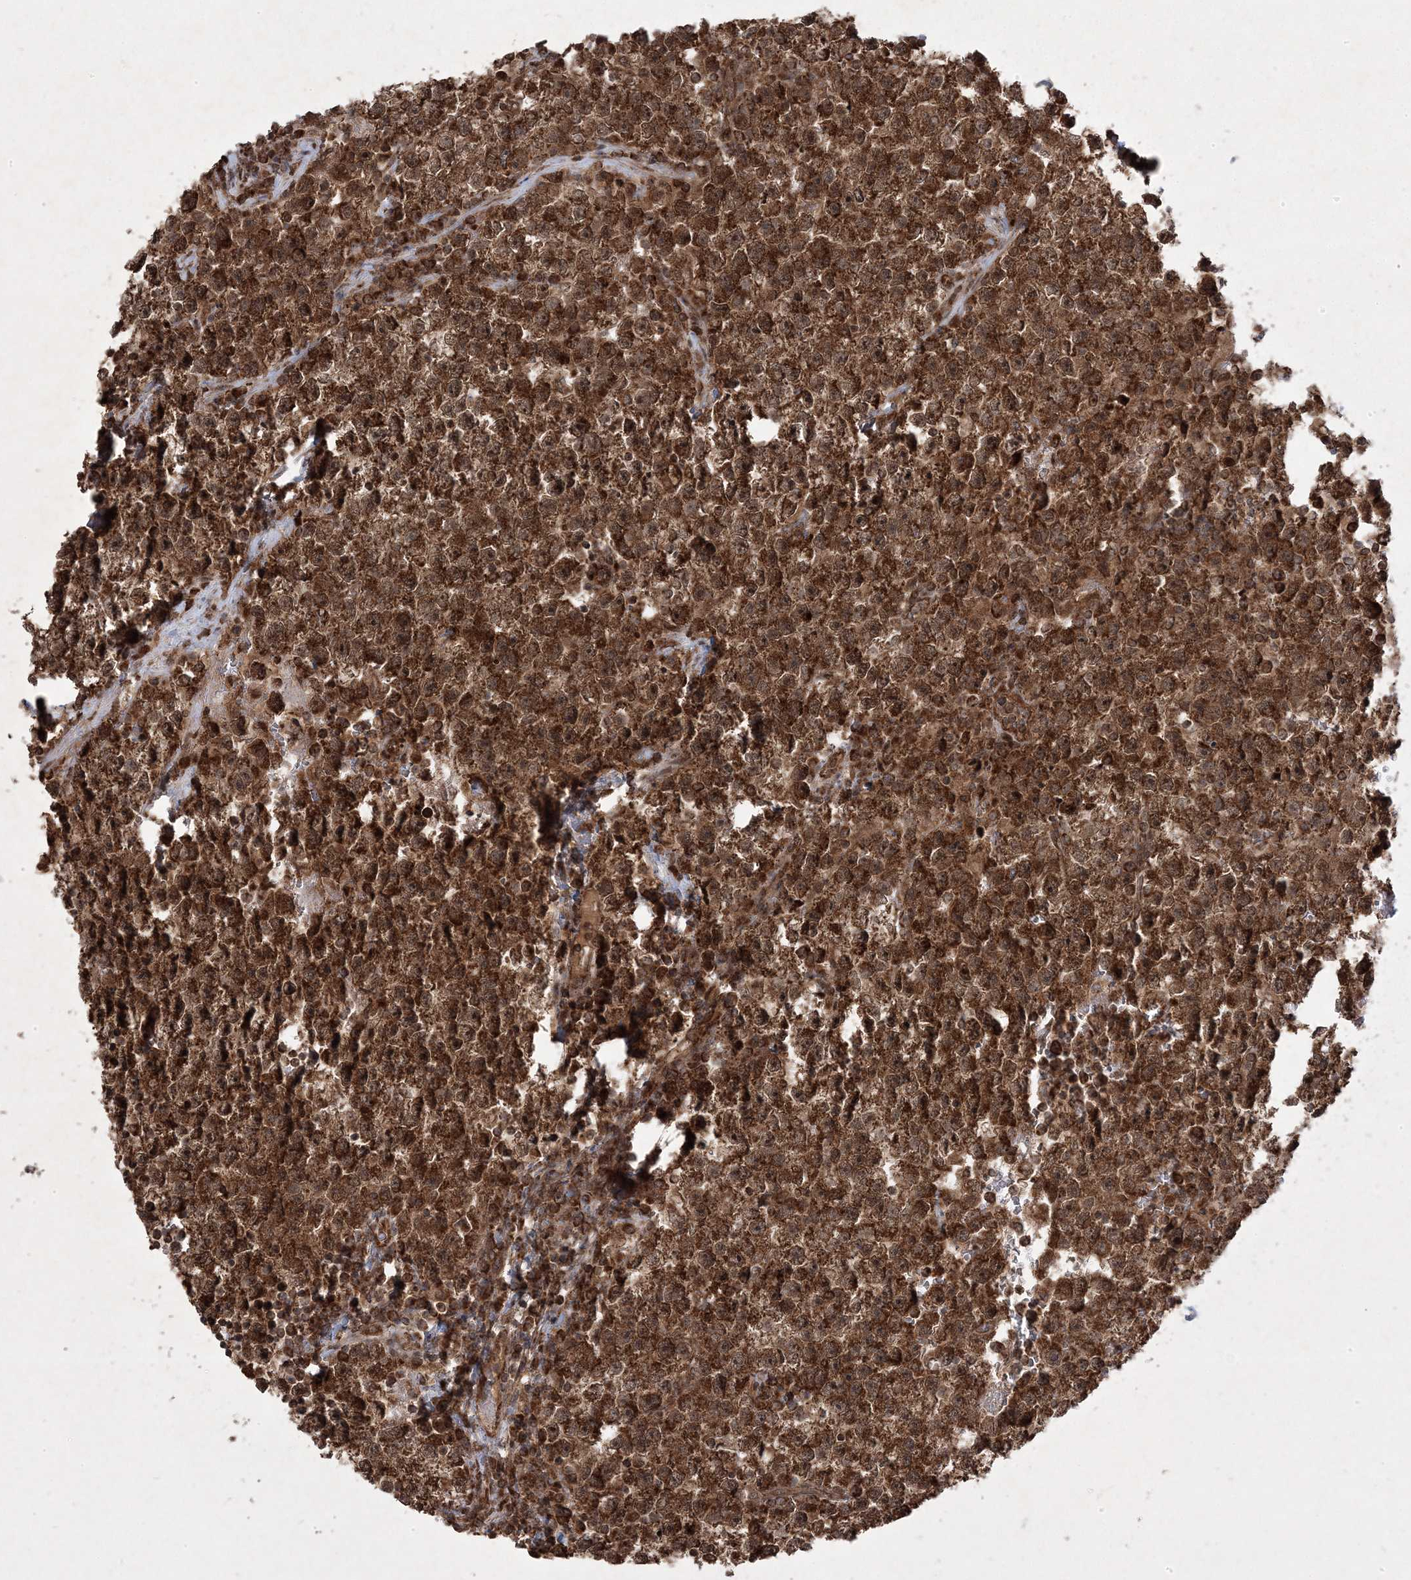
{"staining": {"intensity": "strong", "quantity": ">75%", "location": "cytoplasmic/membranous,nuclear"}, "tissue": "testis cancer", "cell_type": "Tumor cells", "image_type": "cancer", "snomed": [{"axis": "morphology", "description": "Seminoma, NOS"}, {"axis": "topography", "description": "Testis"}], "caption": "Testis cancer (seminoma) was stained to show a protein in brown. There is high levels of strong cytoplasmic/membranous and nuclear expression in about >75% of tumor cells. The protein of interest is shown in brown color, while the nuclei are stained blue.", "gene": "PLEKHM2", "patient": {"sex": "male", "age": 22}}